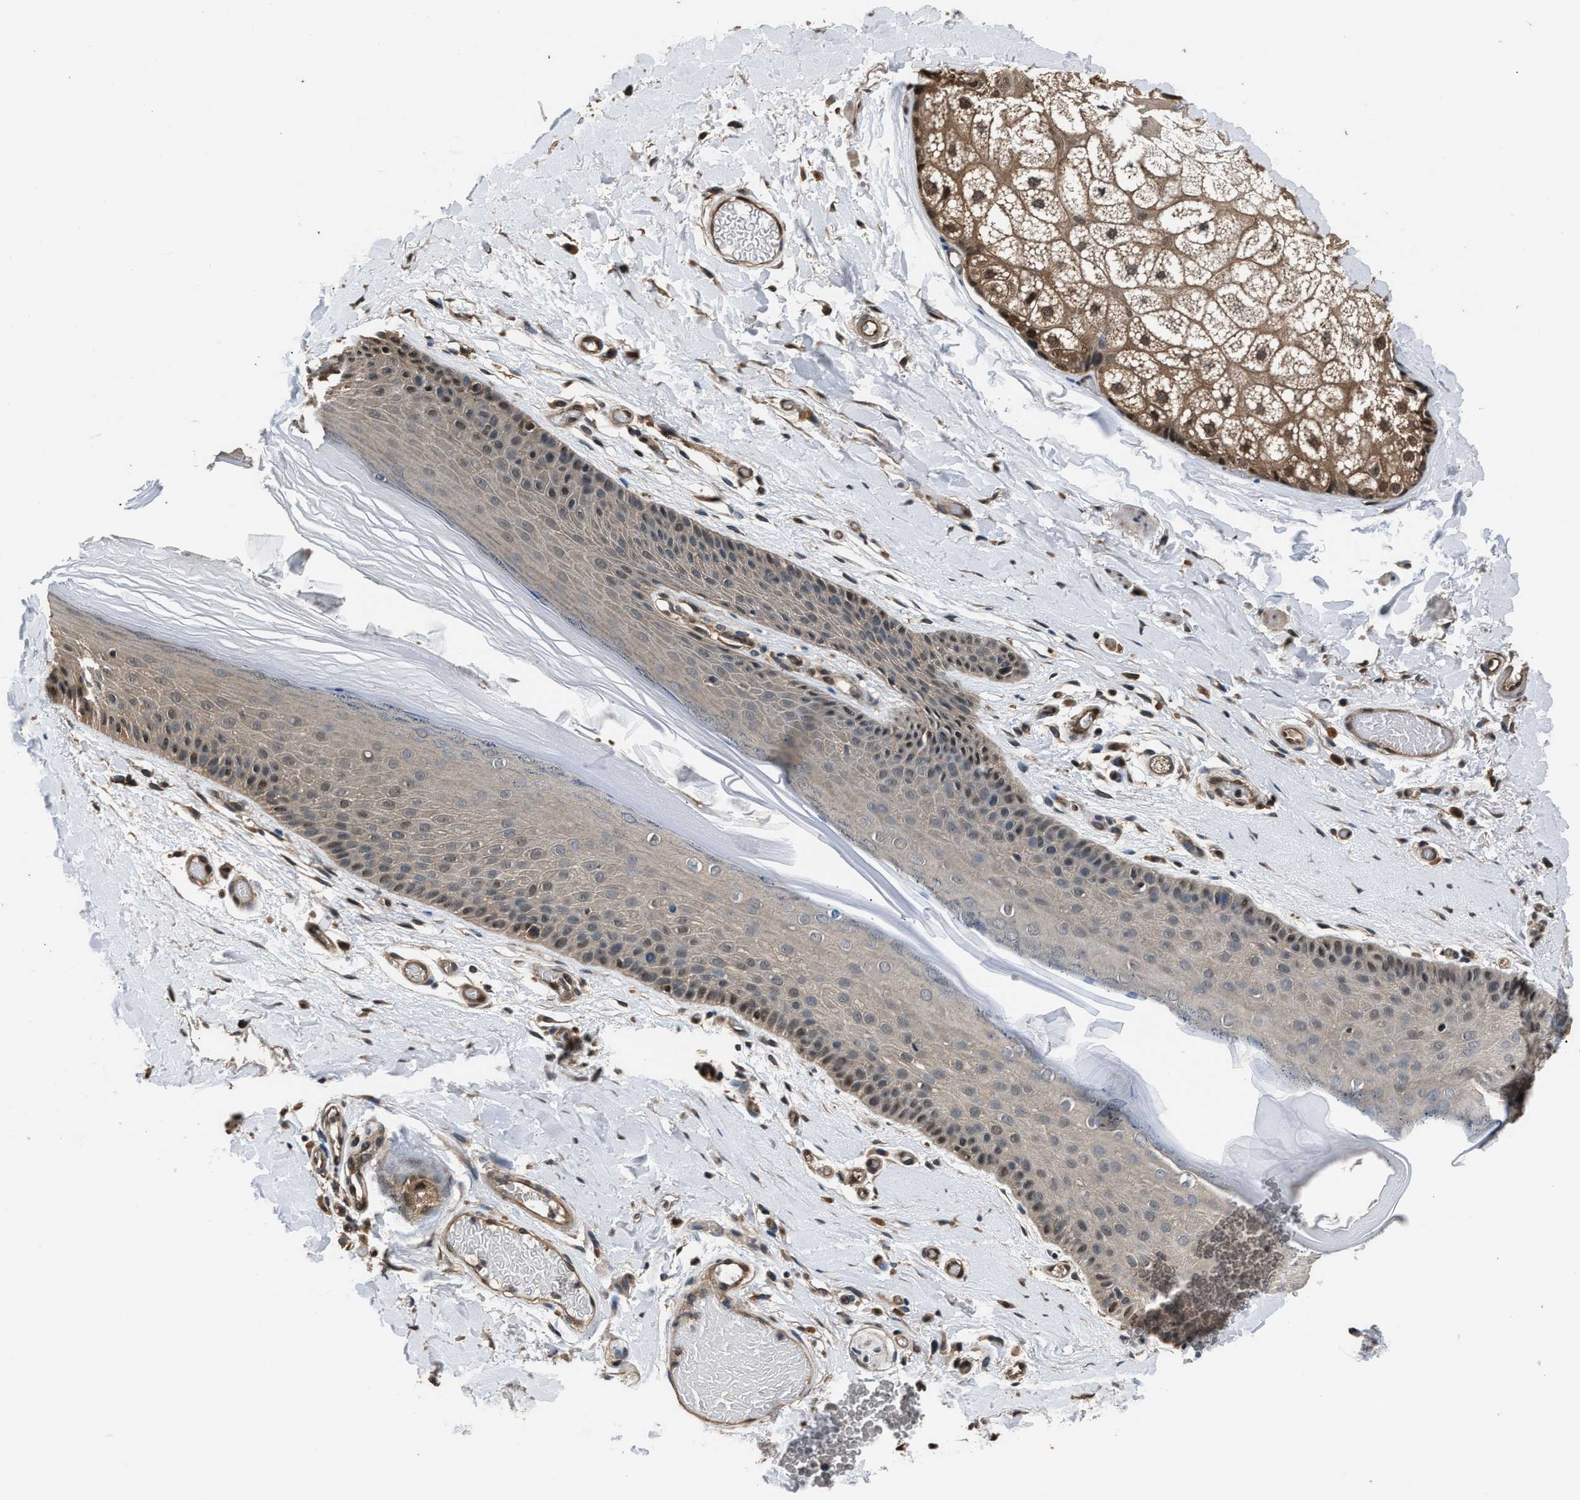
{"staining": {"intensity": "moderate", "quantity": "<25%", "location": "cytoplasmic/membranous,nuclear"}, "tissue": "skin", "cell_type": "Epidermal cells", "image_type": "normal", "snomed": [{"axis": "morphology", "description": "Normal tissue, NOS"}, {"axis": "topography", "description": "Vulva"}], "caption": "Skin stained for a protein (brown) shows moderate cytoplasmic/membranous,nuclear positive staining in about <25% of epidermal cells.", "gene": "DFFA", "patient": {"sex": "female", "age": 73}}